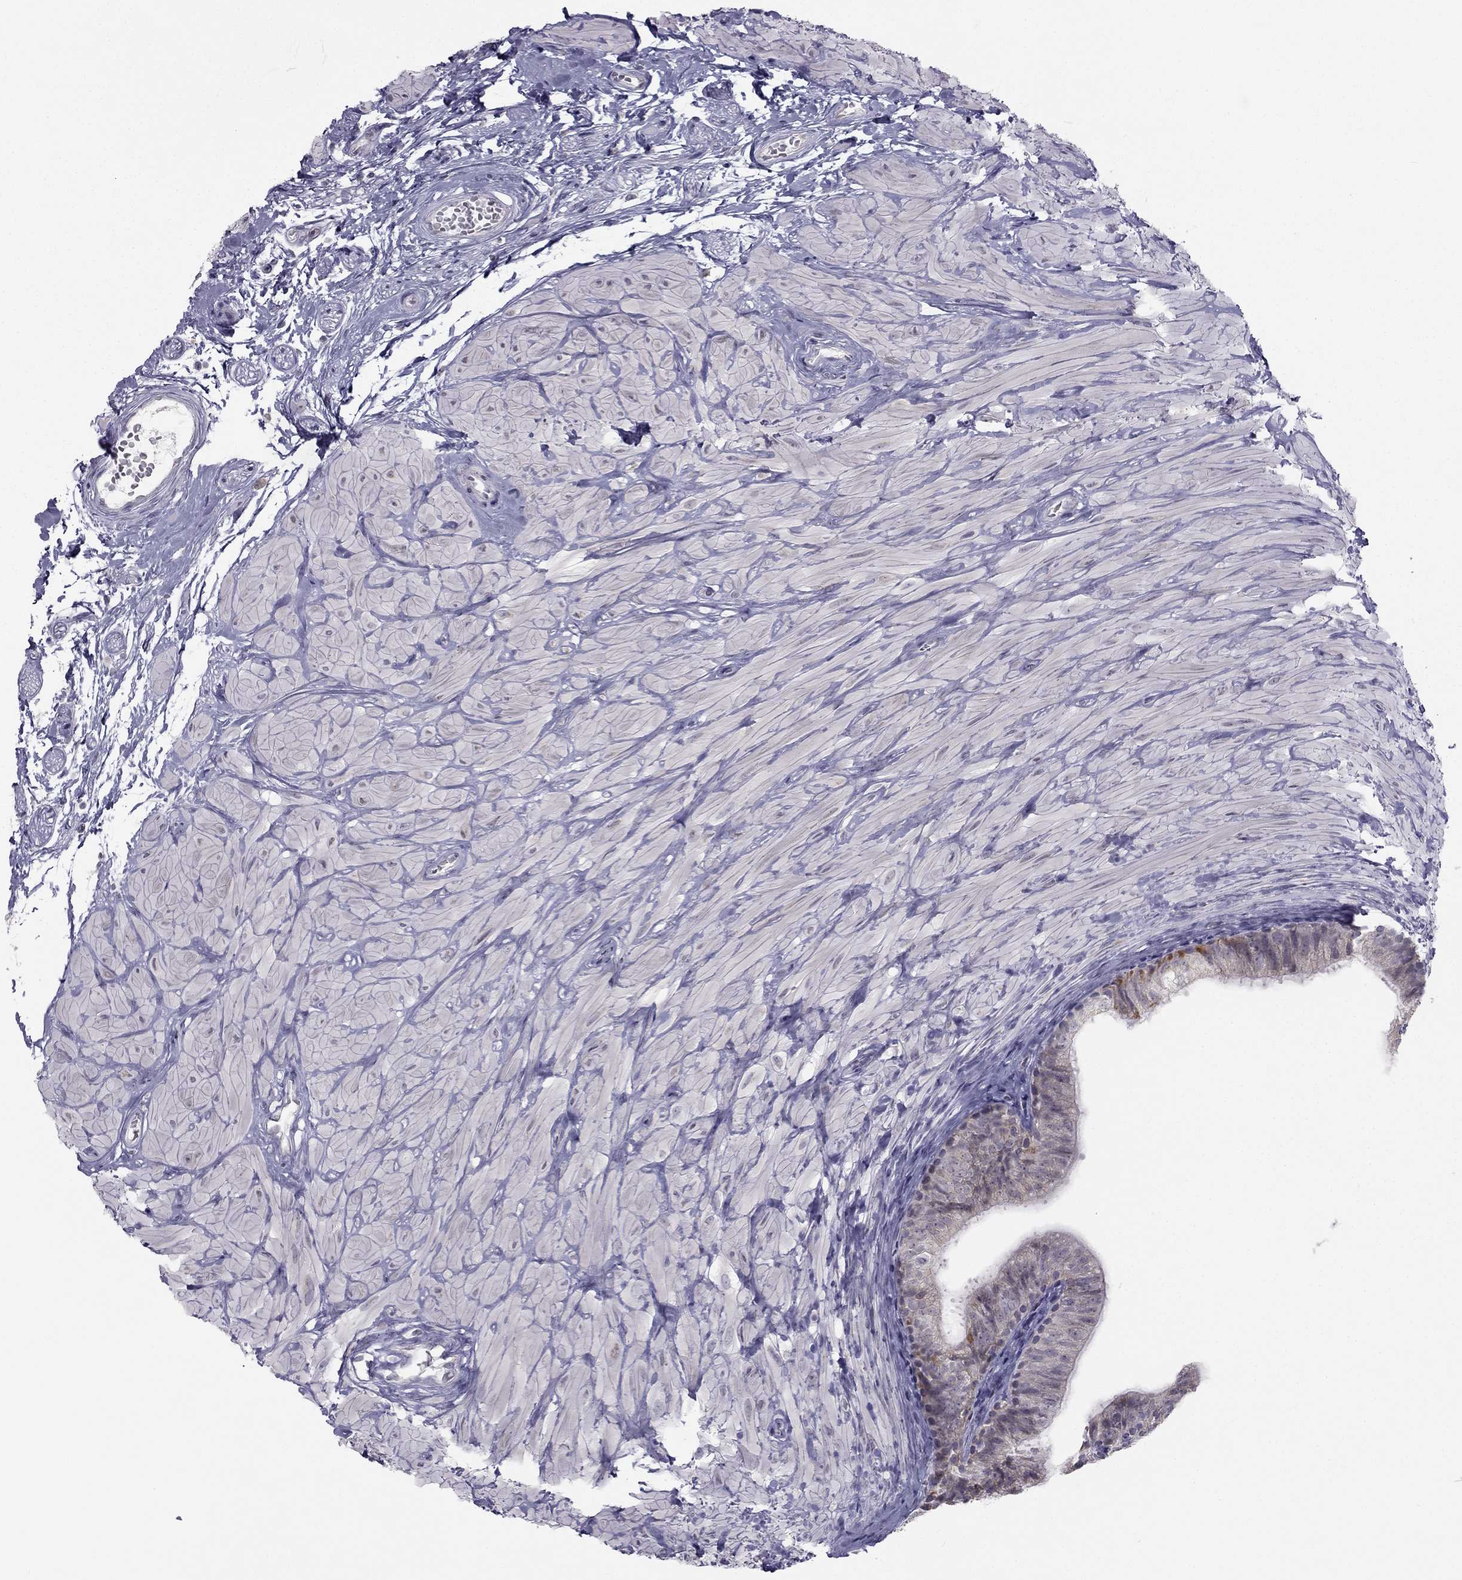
{"staining": {"intensity": "negative", "quantity": "none", "location": "none"}, "tissue": "epididymis", "cell_type": "Glandular cells", "image_type": "normal", "snomed": [{"axis": "morphology", "description": "Normal tissue, NOS"}, {"axis": "topography", "description": "Epididymis"}, {"axis": "topography", "description": "Vas deferens"}], "caption": "The immunohistochemistry histopathology image has no significant expression in glandular cells of epididymis. The staining was performed using DAB (3,3'-diaminobenzidine) to visualize the protein expression in brown, while the nuclei were stained in blue with hematoxylin (Magnification: 20x).", "gene": "C5orf49", "patient": {"sex": "male", "age": 23}}